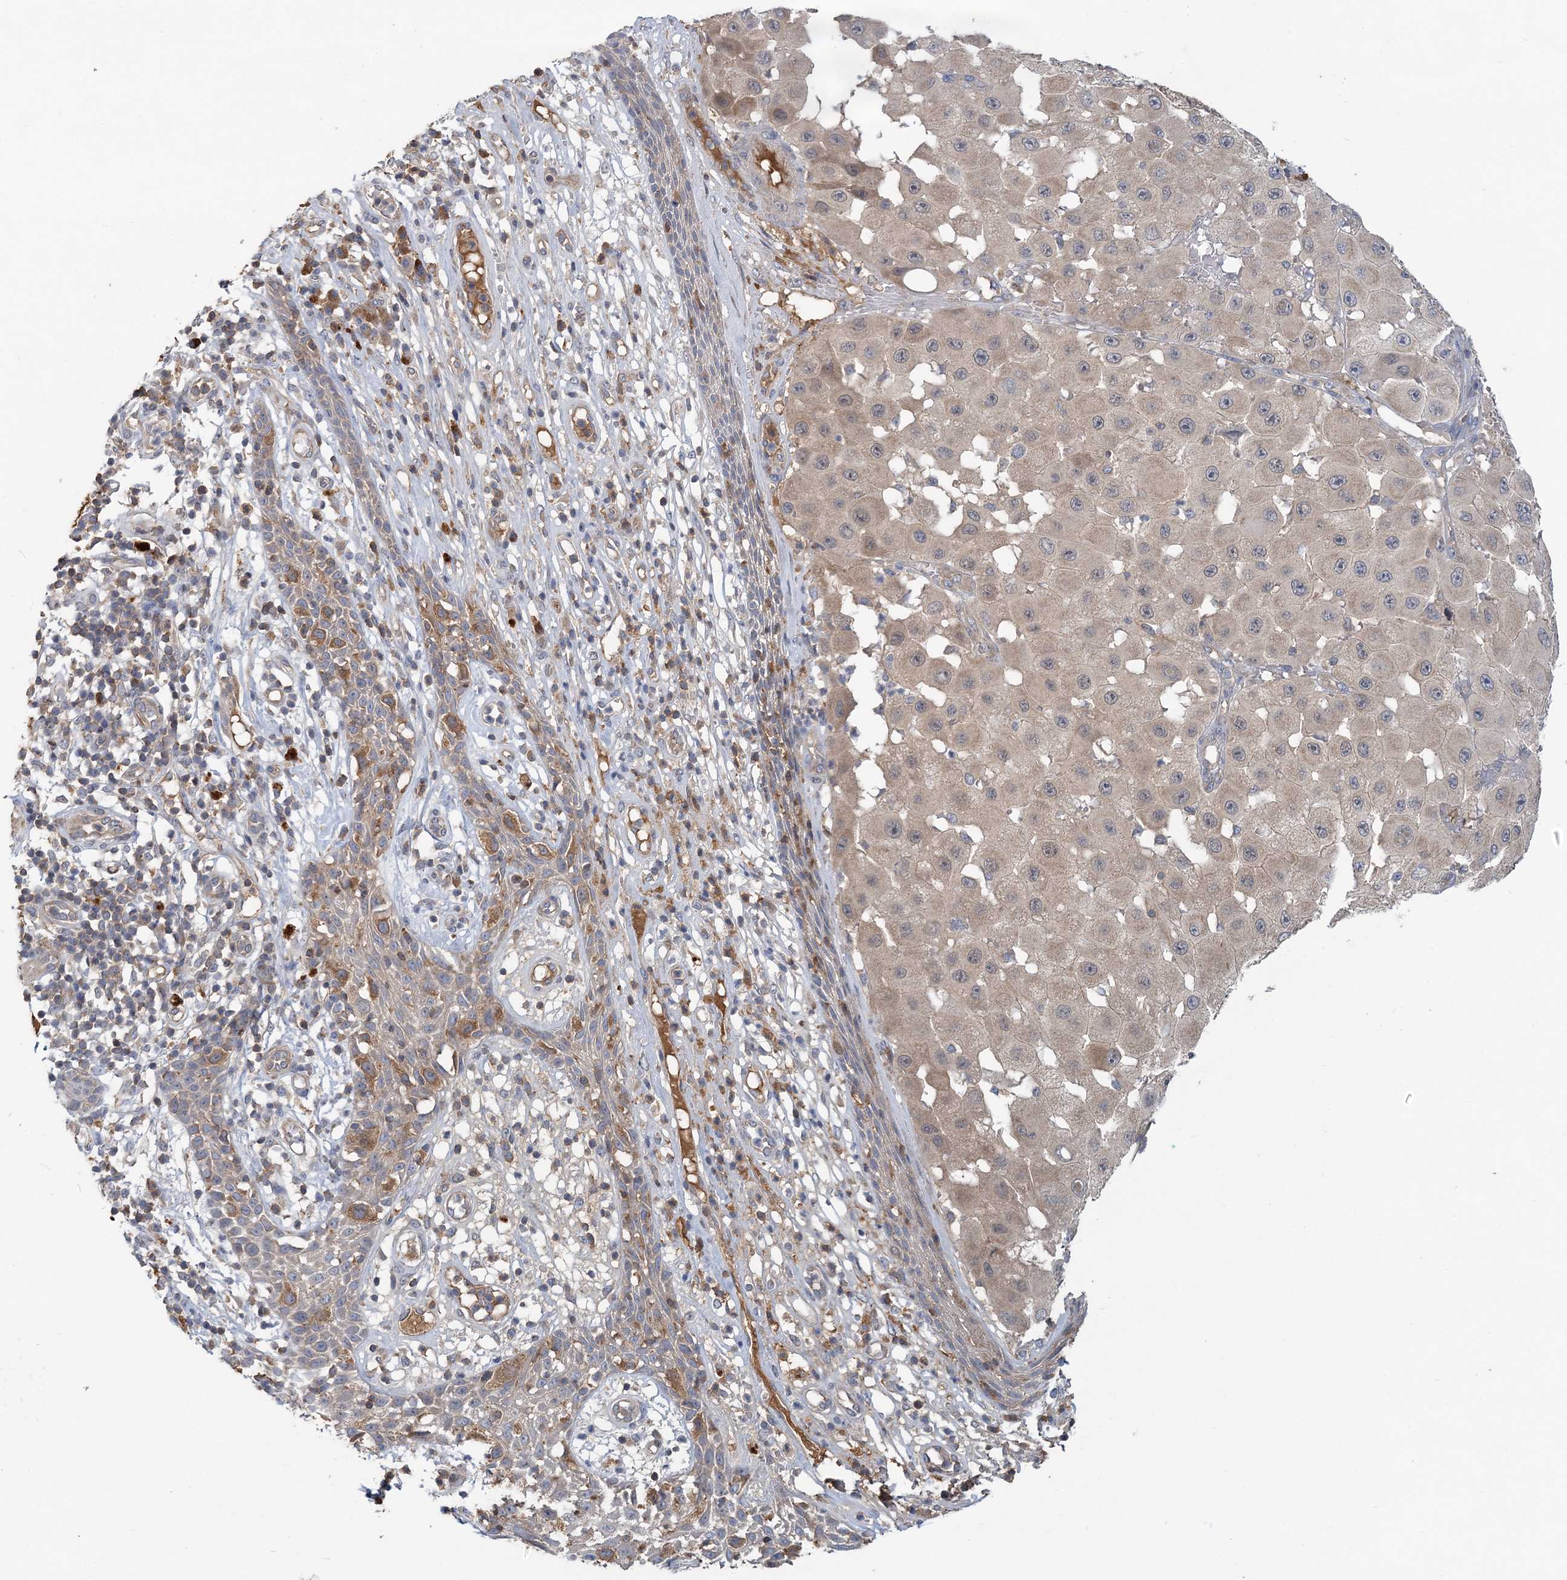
{"staining": {"intensity": "weak", "quantity": "<25%", "location": "cytoplasmic/membranous"}, "tissue": "melanoma", "cell_type": "Tumor cells", "image_type": "cancer", "snomed": [{"axis": "morphology", "description": "Malignant melanoma, NOS"}, {"axis": "topography", "description": "Skin"}], "caption": "High power microscopy histopathology image of an immunohistochemistry (IHC) micrograph of malignant melanoma, revealing no significant positivity in tumor cells.", "gene": "RNF25", "patient": {"sex": "female", "age": 81}}